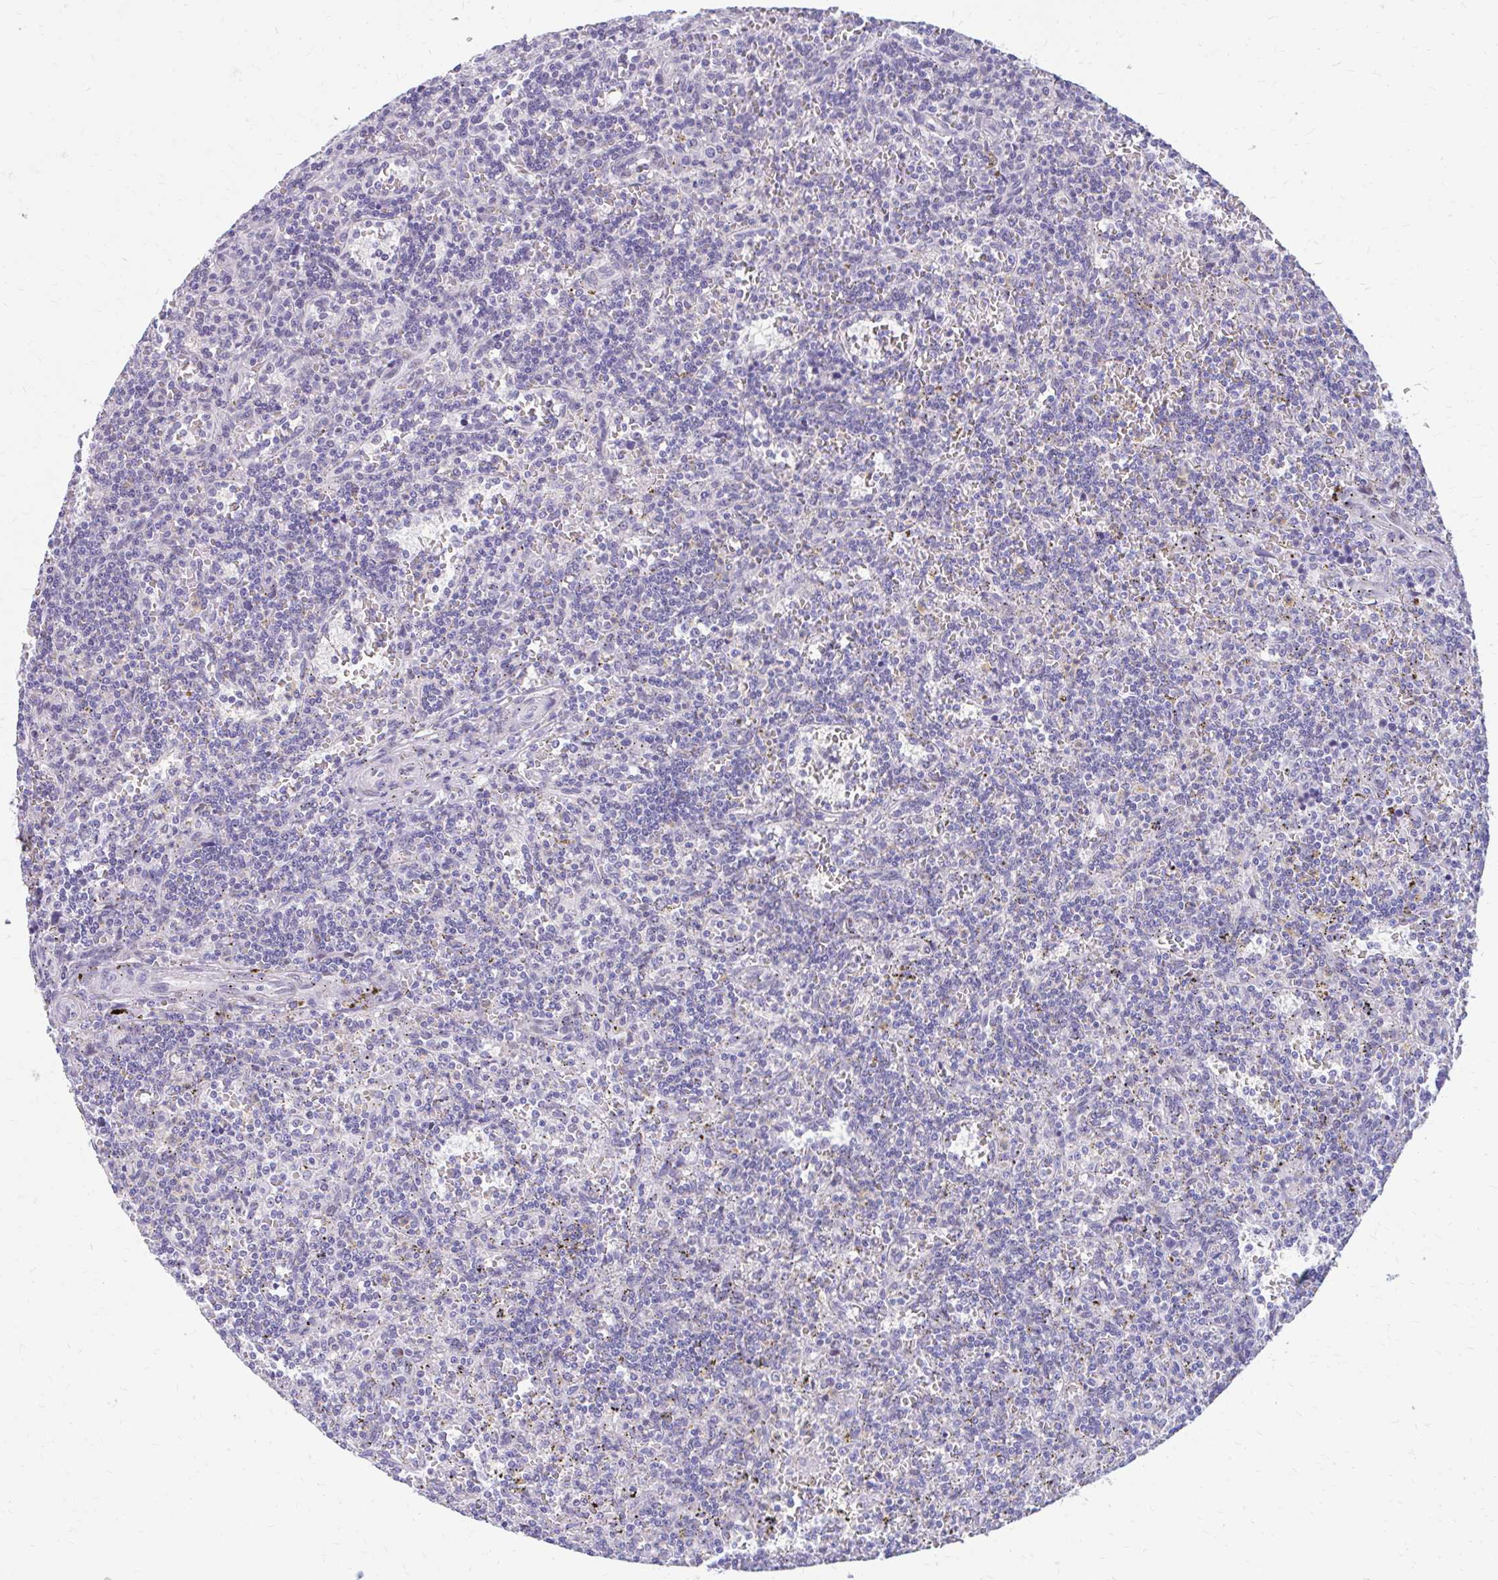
{"staining": {"intensity": "negative", "quantity": "none", "location": "none"}, "tissue": "lymphoma", "cell_type": "Tumor cells", "image_type": "cancer", "snomed": [{"axis": "morphology", "description": "Malignant lymphoma, non-Hodgkin's type, Low grade"}, {"axis": "topography", "description": "Spleen"}], "caption": "Immunohistochemistry of human lymphoma demonstrates no staining in tumor cells. (DAB (3,3'-diaminobenzidine) IHC with hematoxylin counter stain).", "gene": "RGS16", "patient": {"sex": "male", "age": 73}}